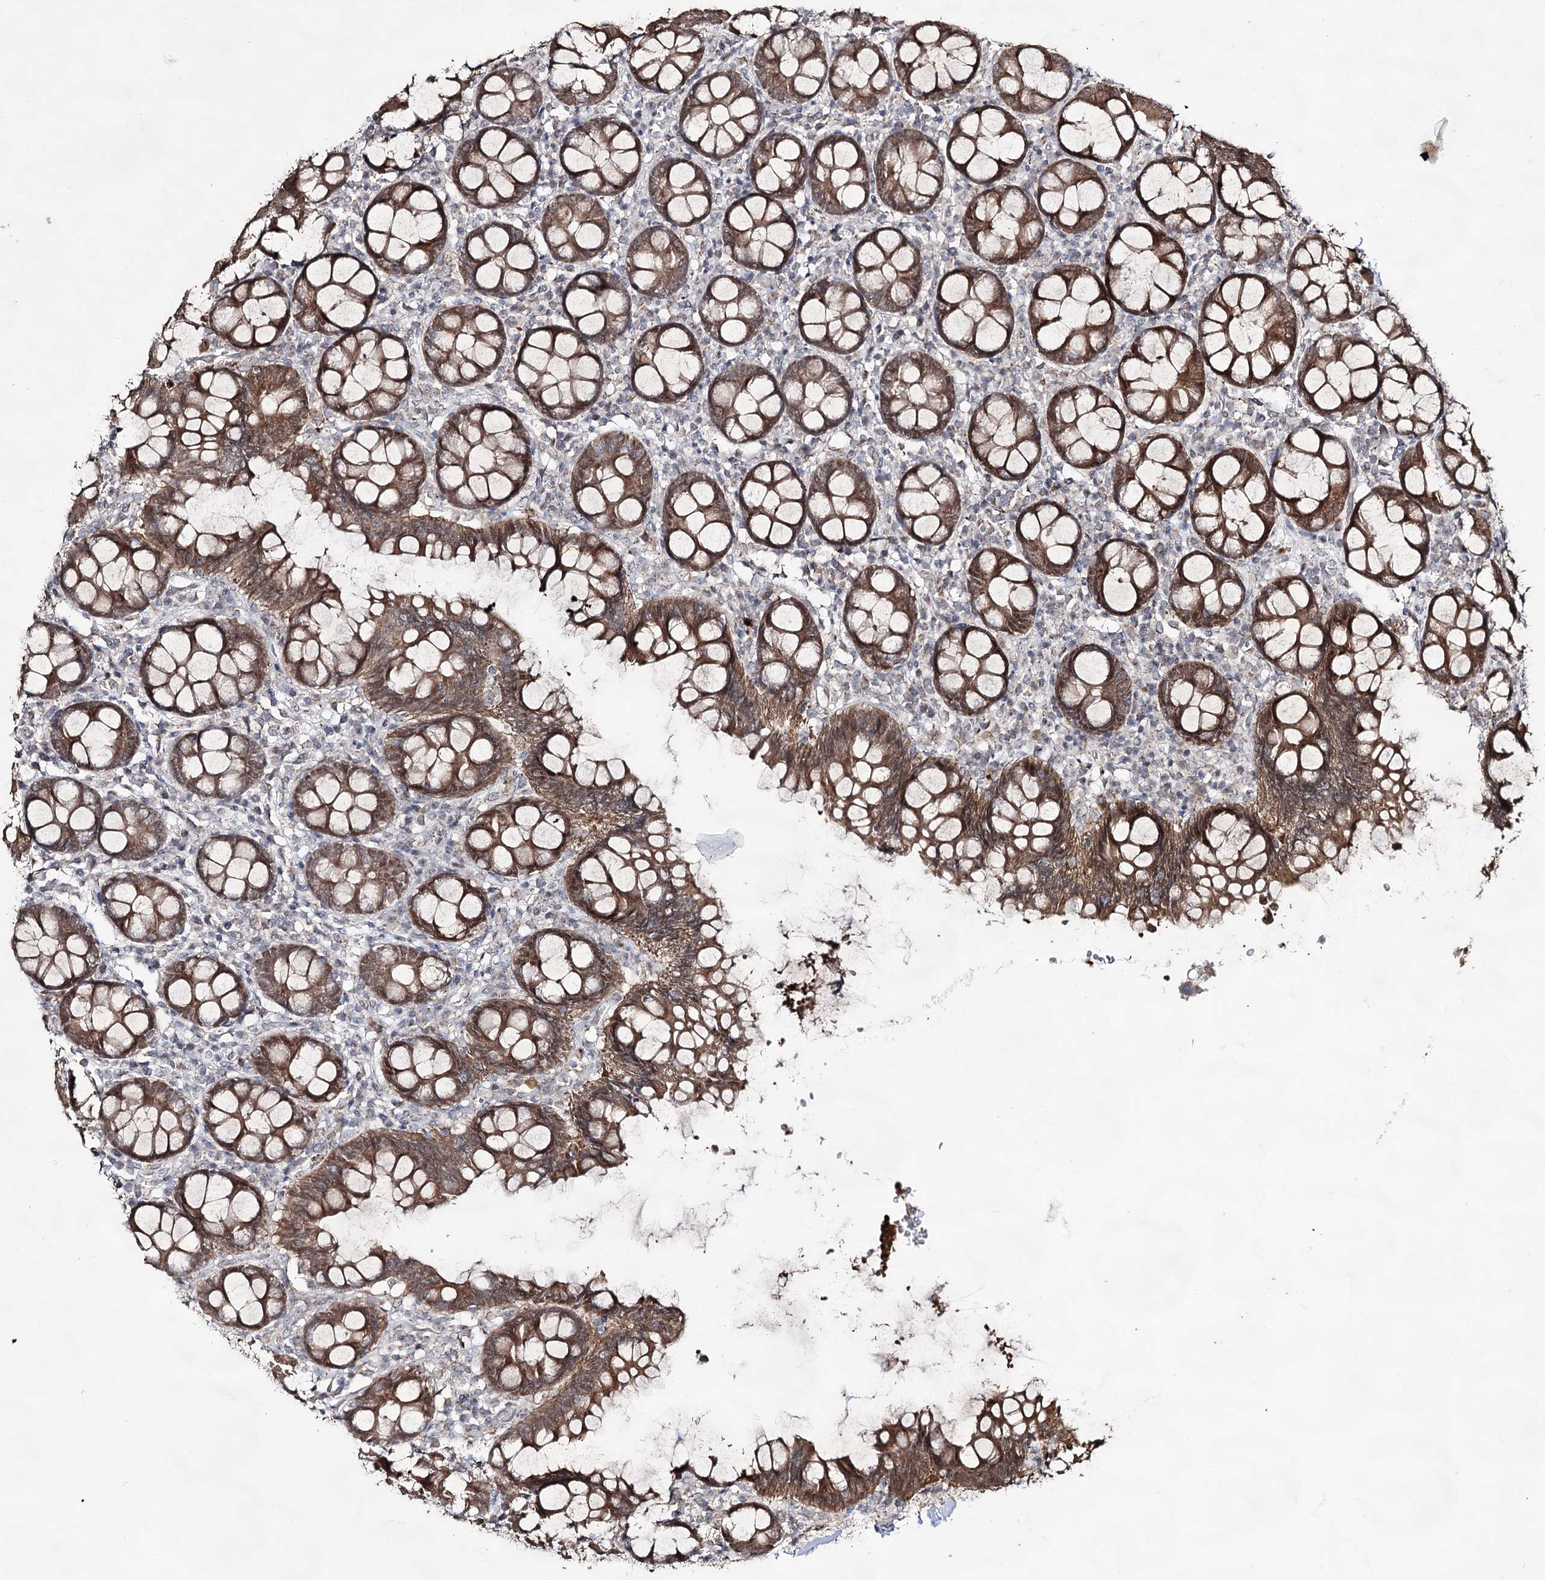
{"staining": {"intensity": "weak", "quantity": ">75%", "location": "cytoplasmic/membranous"}, "tissue": "colon", "cell_type": "Endothelial cells", "image_type": "normal", "snomed": [{"axis": "morphology", "description": "Normal tissue, NOS"}, {"axis": "topography", "description": "Colon"}], "caption": "Immunohistochemistry (IHC) histopathology image of unremarkable colon stained for a protein (brown), which demonstrates low levels of weak cytoplasmic/membranous staining in approximately >75% of endothelial cells.", "gene": "ACTR6", "patient": {"sex": "female", "age": 79}}